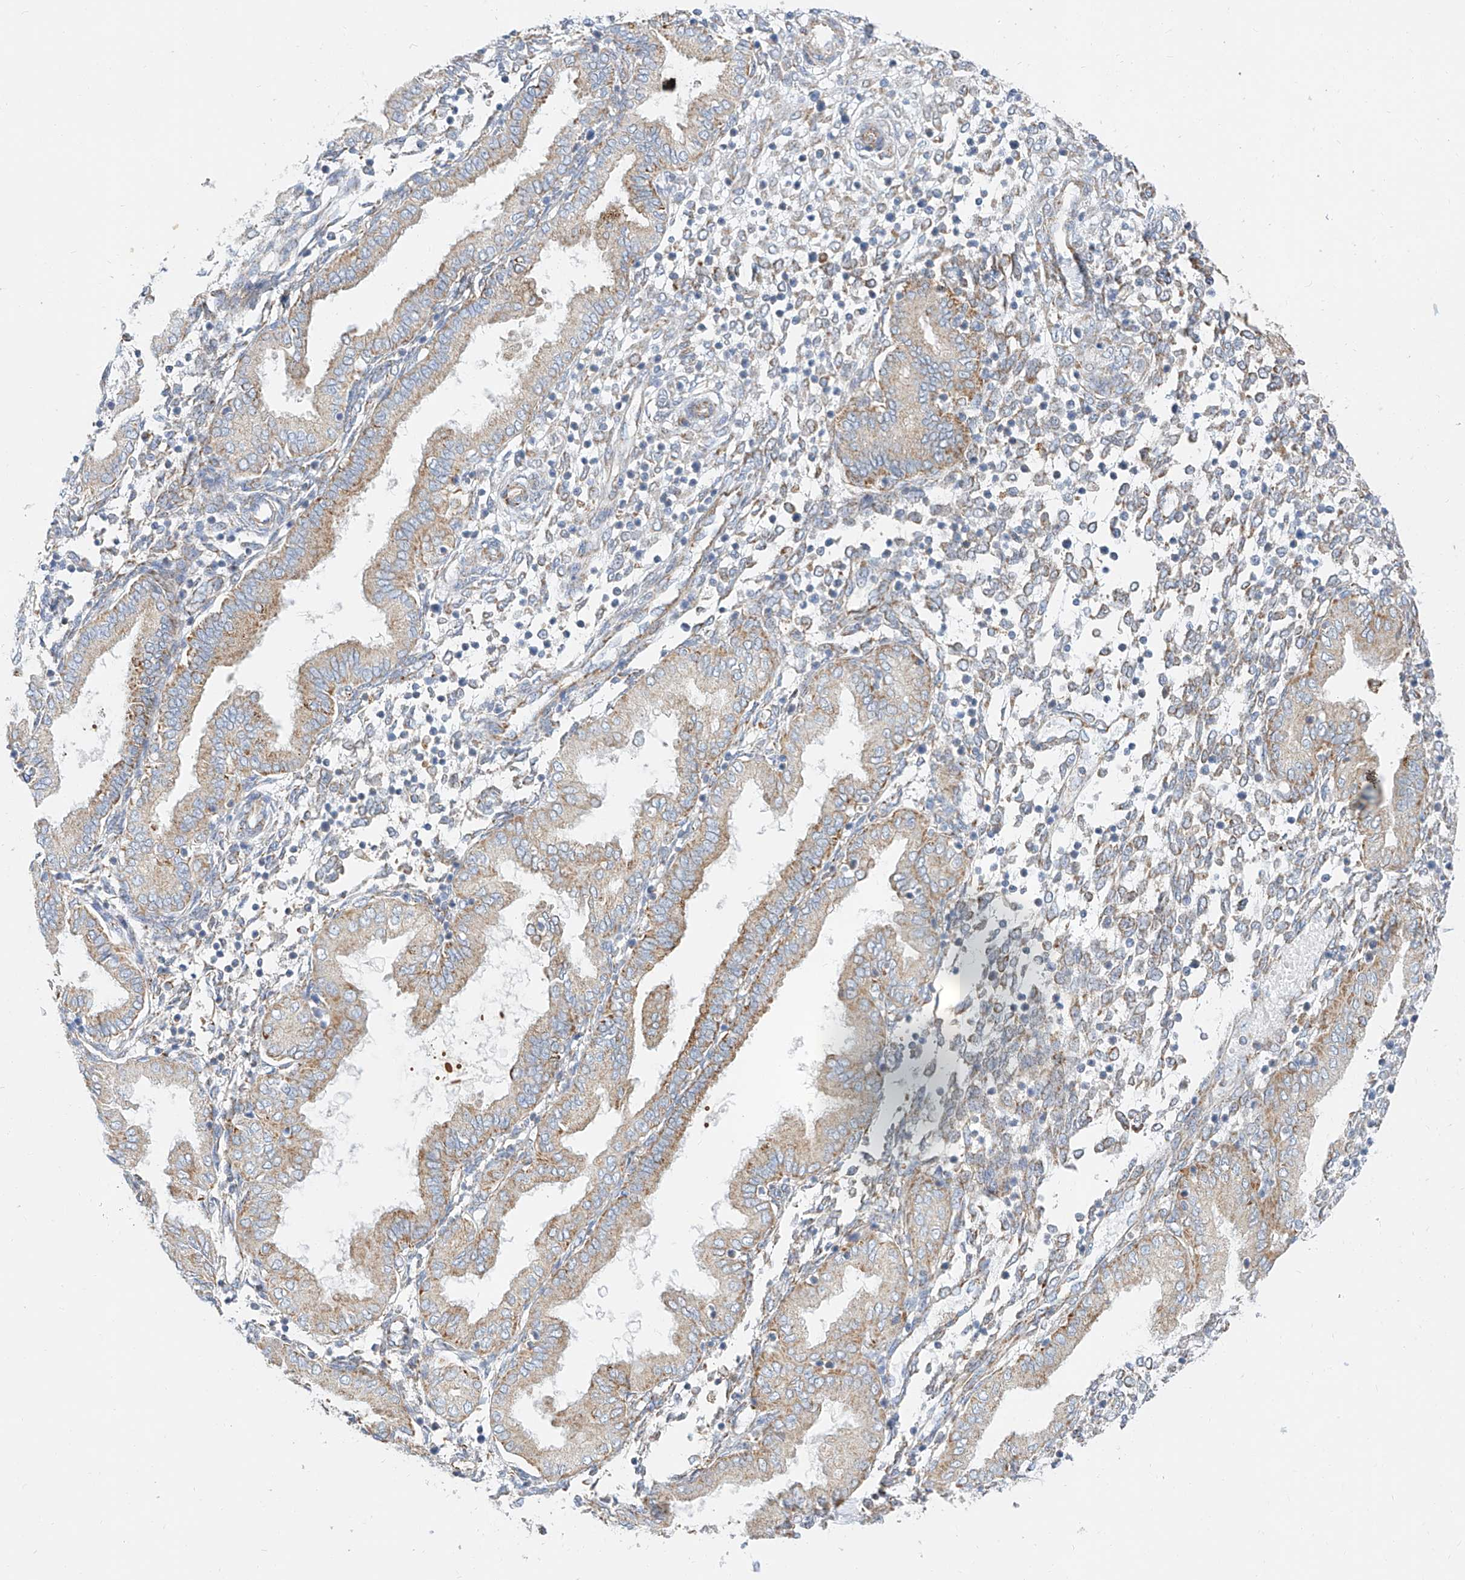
{"staining": {"intensity": "moderate", "quantity": "<25%", "location": "cytoplasmic/membranous"}, "tissue": "endometrium", "cell_type": "Cells in endometrial stroma", "image_type": "normal", "snomed": [{"axis": "morphology", "description": "Normal tissue, NOS"}, {"axis": "topography", "description": "Endometrium"}], "caption": "The image shows a brown stain indicating the presence of a protein in the cytoplasmic/membranous of cells in endometrial stroma in endometrium.", "gene": "CST9", "patient": {"sex": "female", "age": 53}}